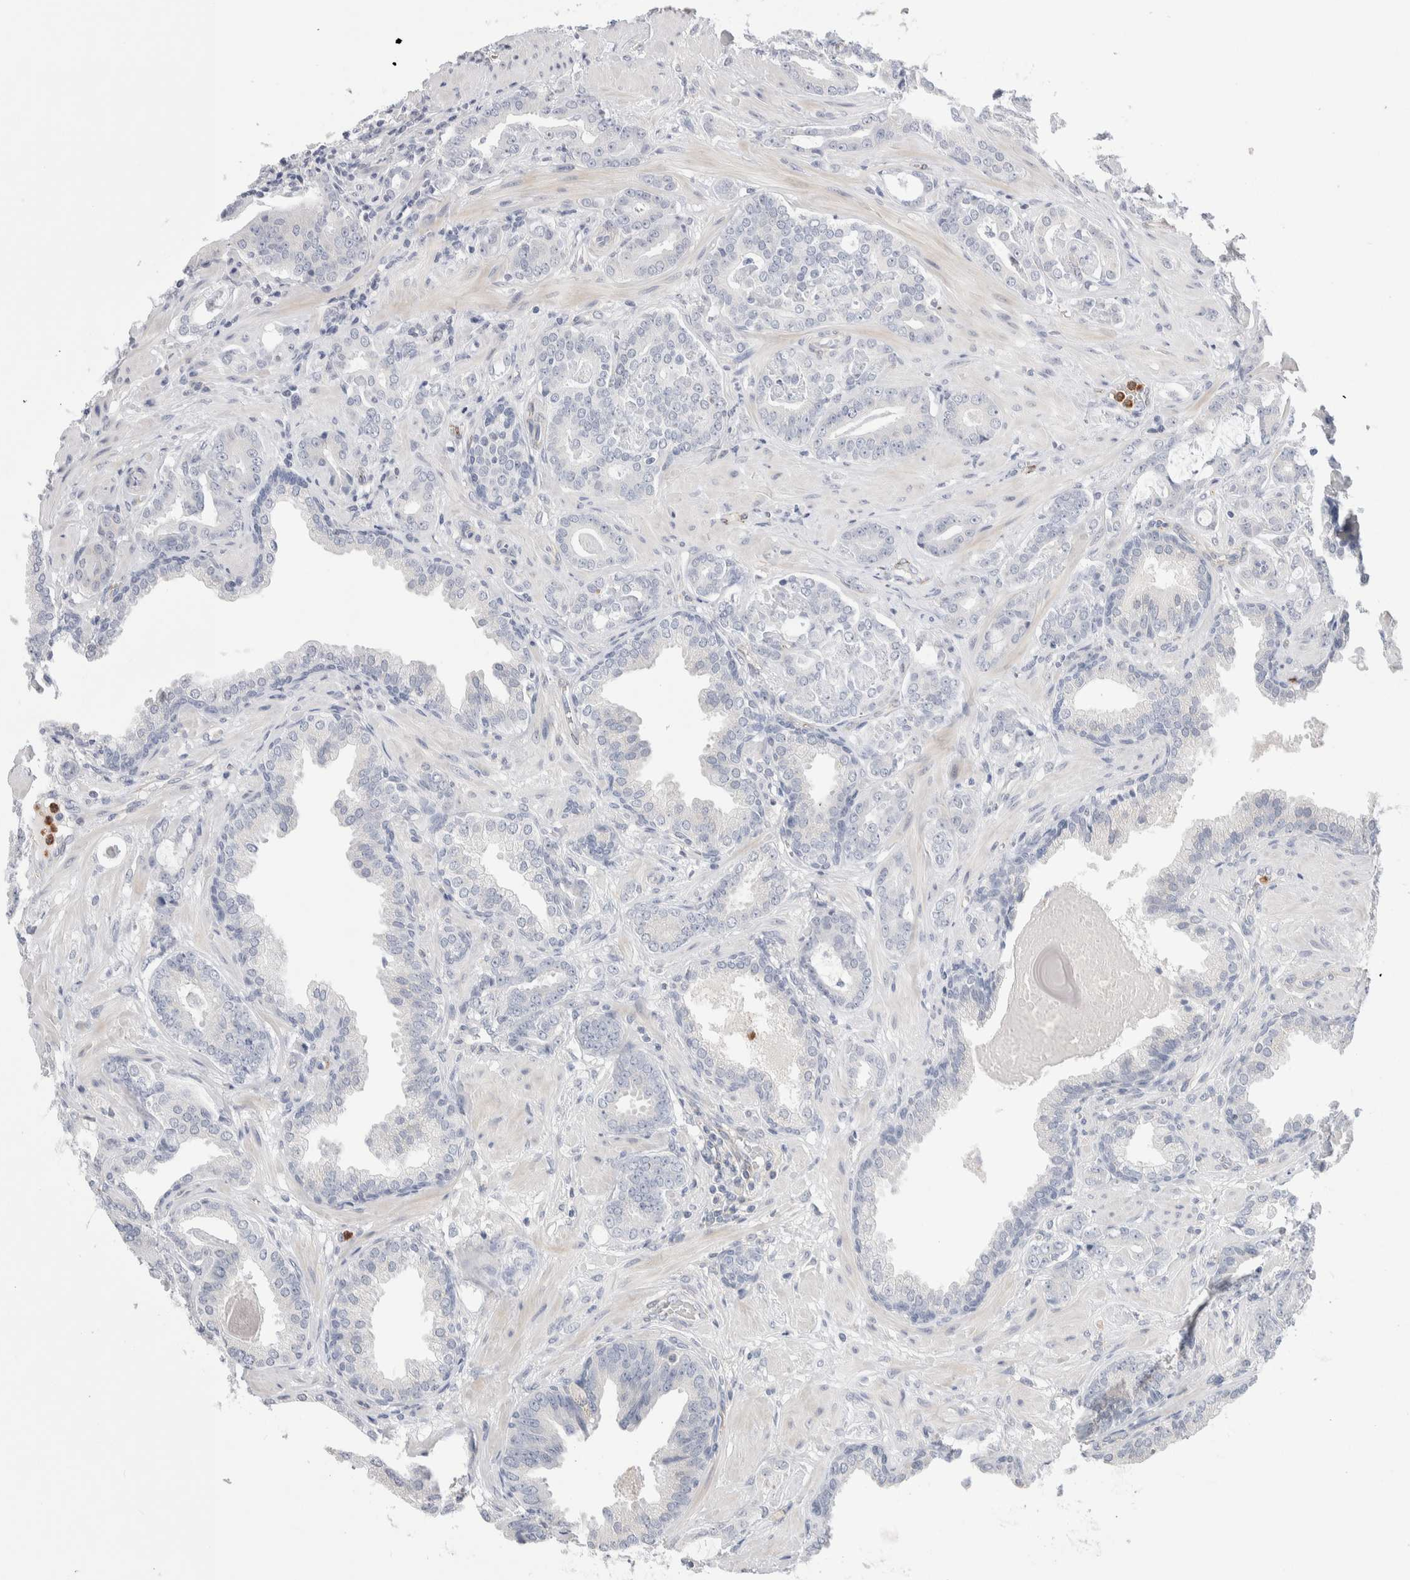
{"staining": {"intensity": "negative", "quantity": "none", "location": "none"}, "tissue": "prostate cancer", "cell_type": "Tumor cells", "image_type": "cancer", "snomed": [{"axis": "morphology", "description": "Adenocarcinoma, Low grade"}, {"axis": "topography", "description": "Prostate"}], "caption": "This is an immunohistochemistry image of prostate low-grade adenocarcinoma. There is no staining in tumor cells.", "gene": "SEPTIN4", "patient": {"sex": "male", "age": 53}}